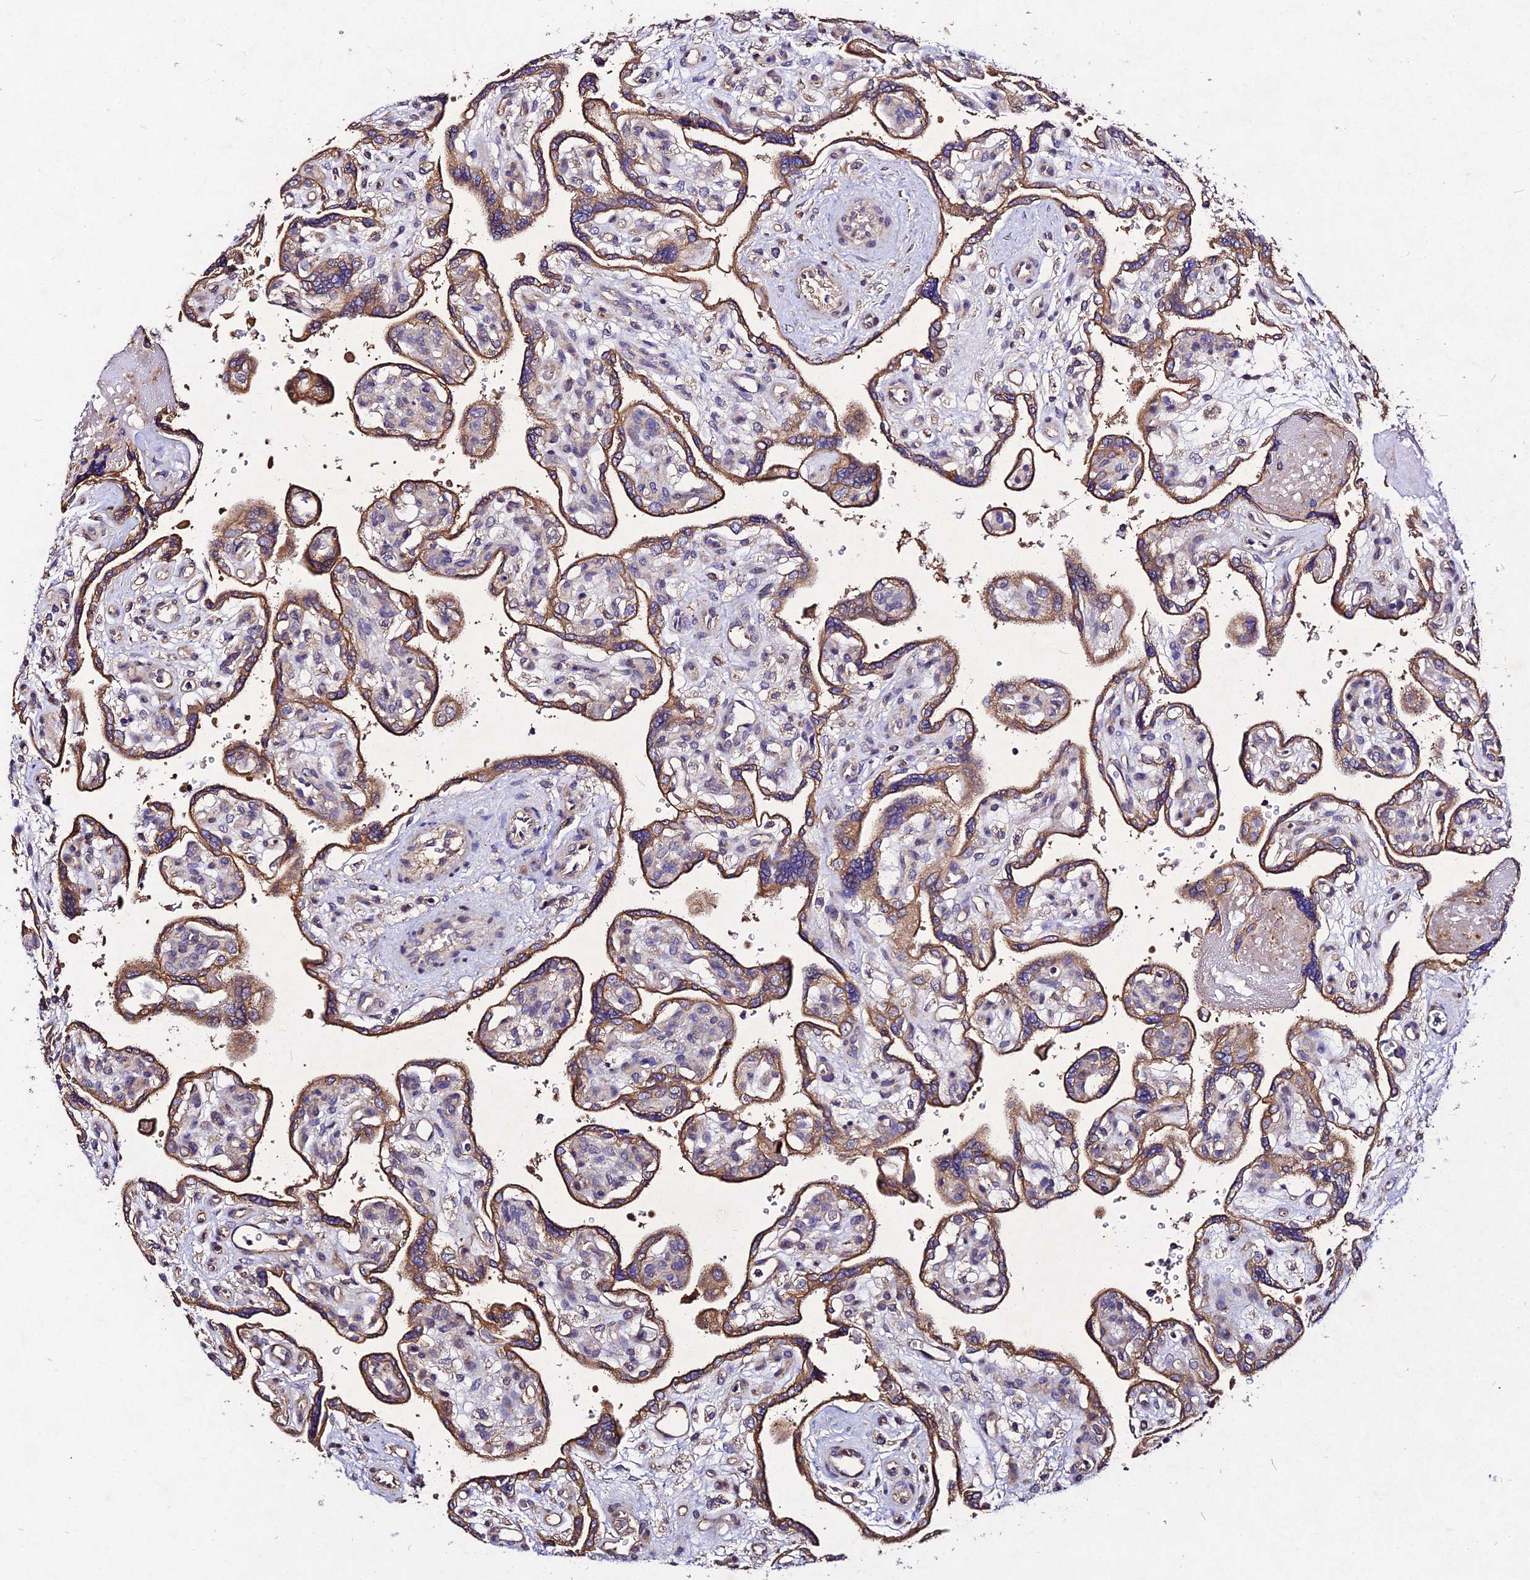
{"staining": {"intensity": "strong", "quantity": "25%-75%", "location": "cytoplasmic/membranous"}, "tissue": "placenta", "cell_type": "Trophoblastic cells", "image_type": "normal", "snomed": [{"axis": "morphology", "description": "Normal tissue, NOS"}, {"axis": "topography", "description": "Placenta"}], "caption": "Immunohistochemistry staining of benign placenta, which reveals high levels of strong cytoplasmic/membranous staining in about 25%-75% of trophoblastic cells indicating strong cytoplasmic/membranous protein staining. The staining was performed using DAB (brown) for protein detection and nuclei were counterstained in hematoxylin (blue).", "gene": "AP3M1", "patient": {"sex": "female", "age": 39}}